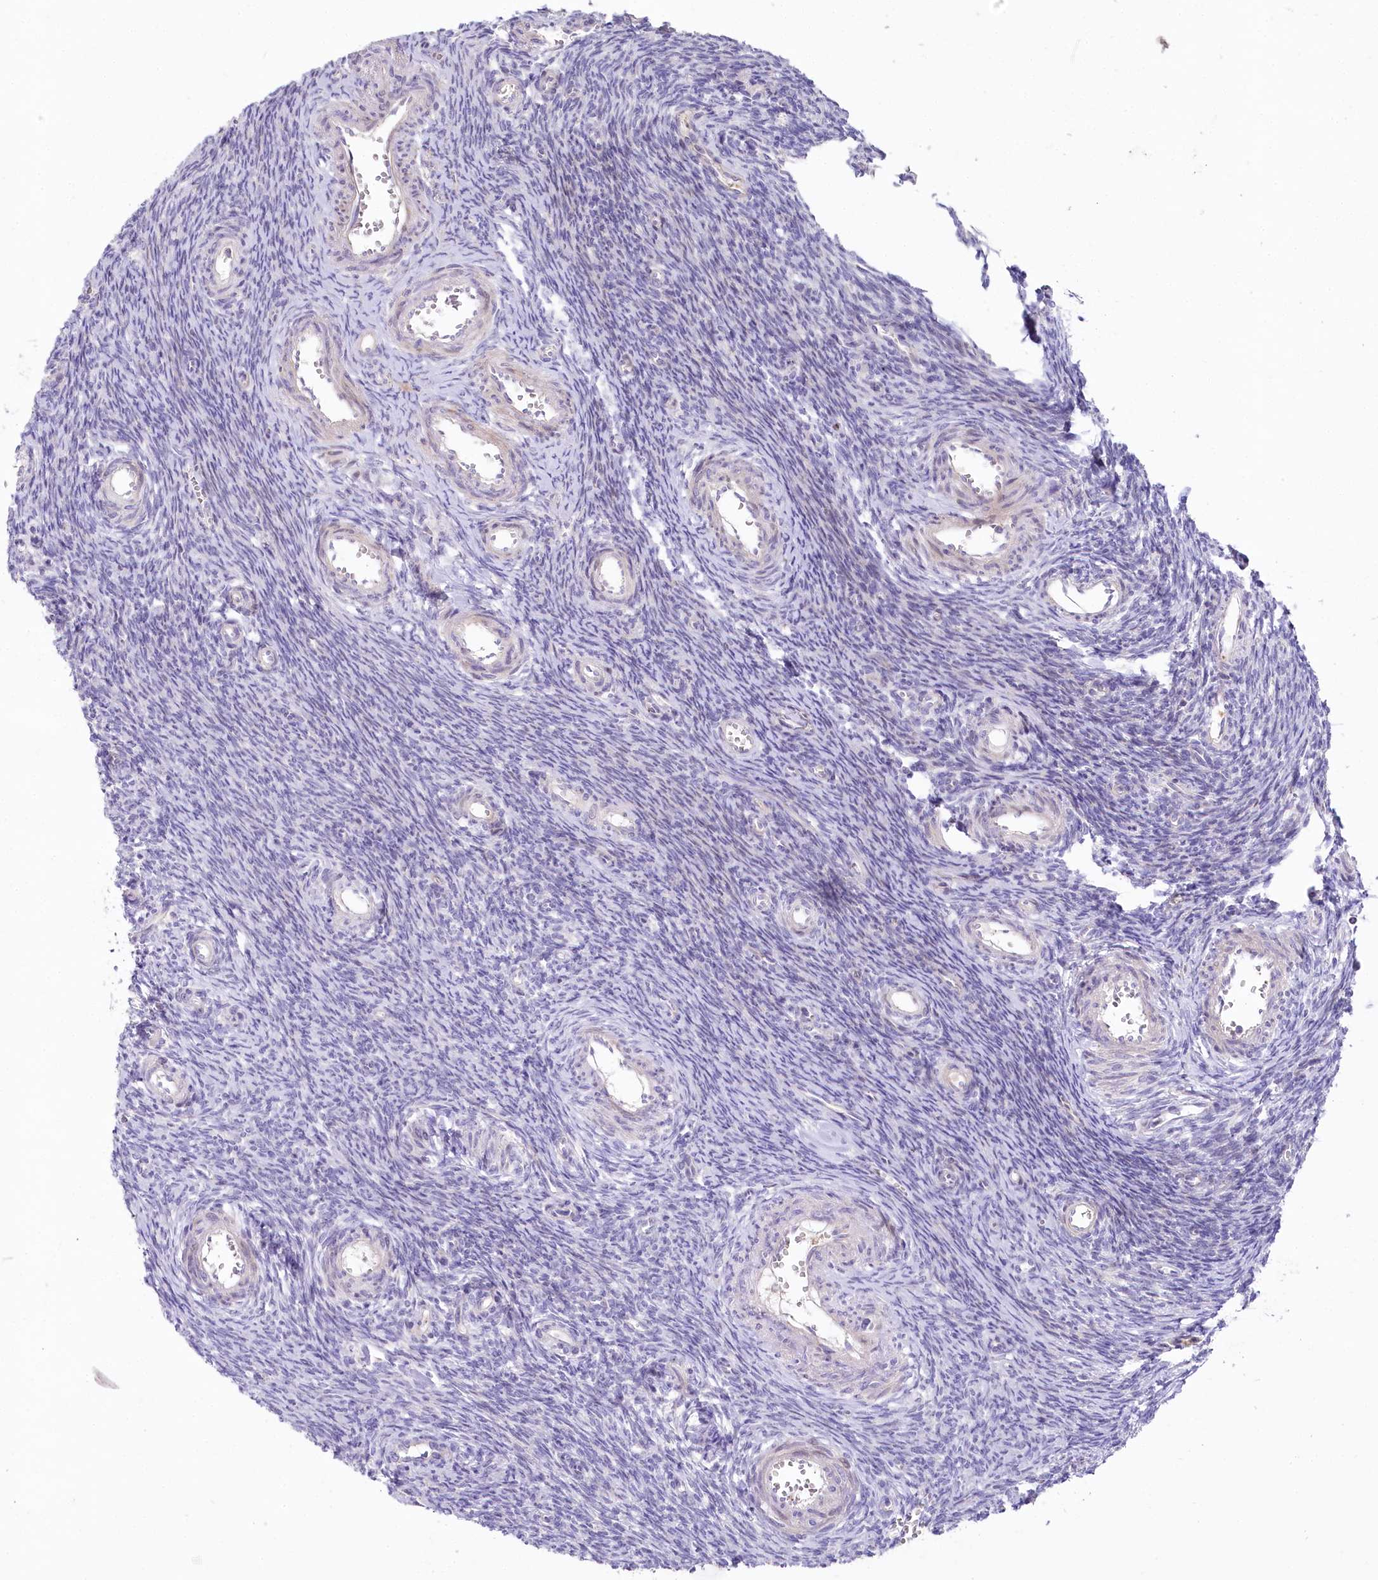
{"staining": {"intensity": "negative", "quantity": "none", "location": "none"}, "tissue": "ovary", "cell_type": "Ovarian stroma cells", "image_type": "normal", "snomed": [{"axis": "morphology", "description": "Normal tissue, NOS"}, {"axis": "topography", "description": "Ovary"}], "caption": "High power microscopy photomicrograph of an IHC micrograph of unremarkable ovary, revealing no significant staining in ovarian stroma cells.", "gene": "SLC6A11", "patient": {"sex": "female", "age": 39}}